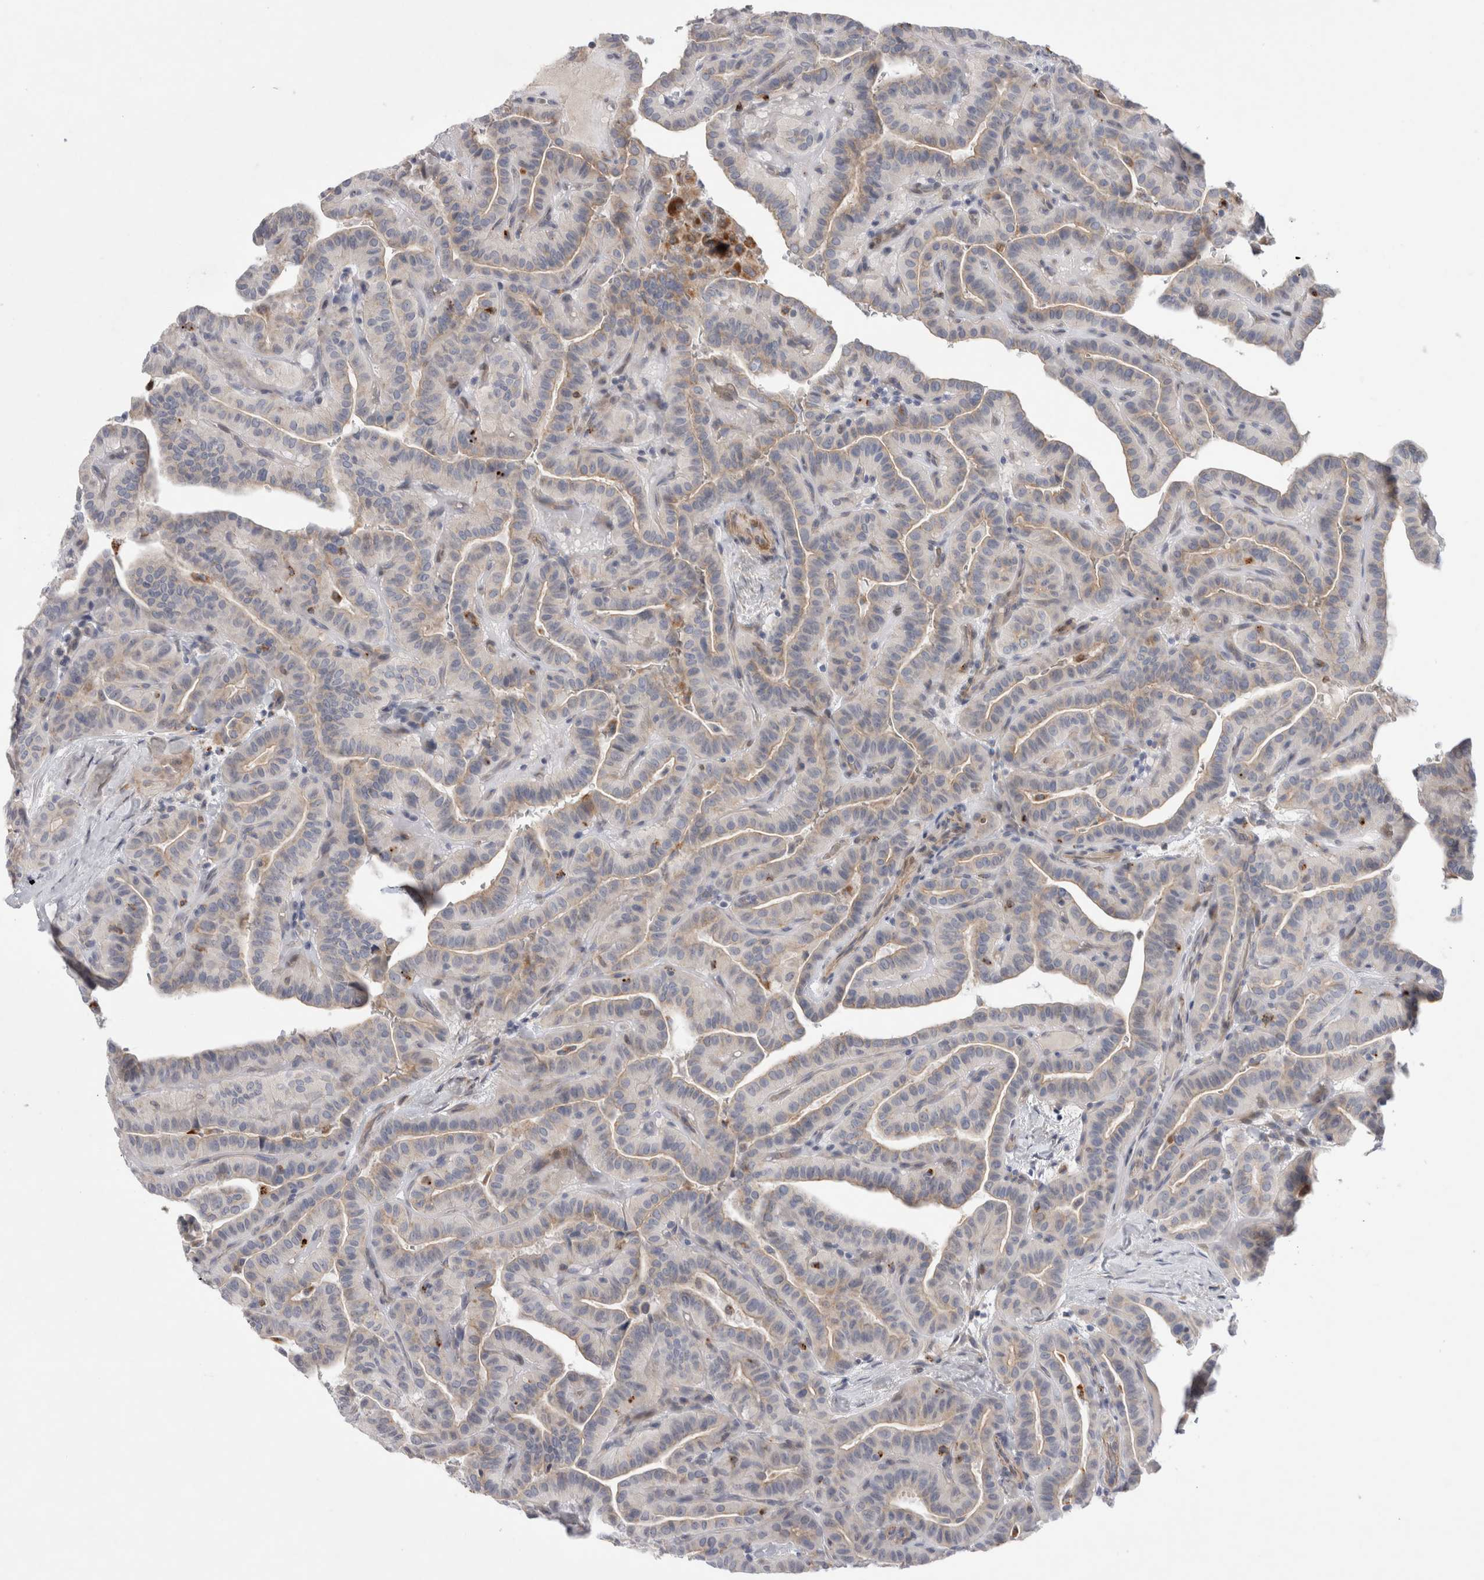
{"staining": {"intensity": "weak", "quantity": "<25%", "location": "cytoplasmic/membranous"}, "tissue": "thyroid cancer", "cell_type": "Tumor cells", "image_type": "cancer", "snomed": [{"axis": "morphology", "description": "Papillary adenocarcinoma, NOS"}, {"axis": "topography", "description": "Thyroid gland"}], "caption": "IHC image of human thyroid cancer stained for a protein (brown), which shows no staining in tumor cells.", "gene": "GAA", "patient": {"sex": "male", "age": 77}}